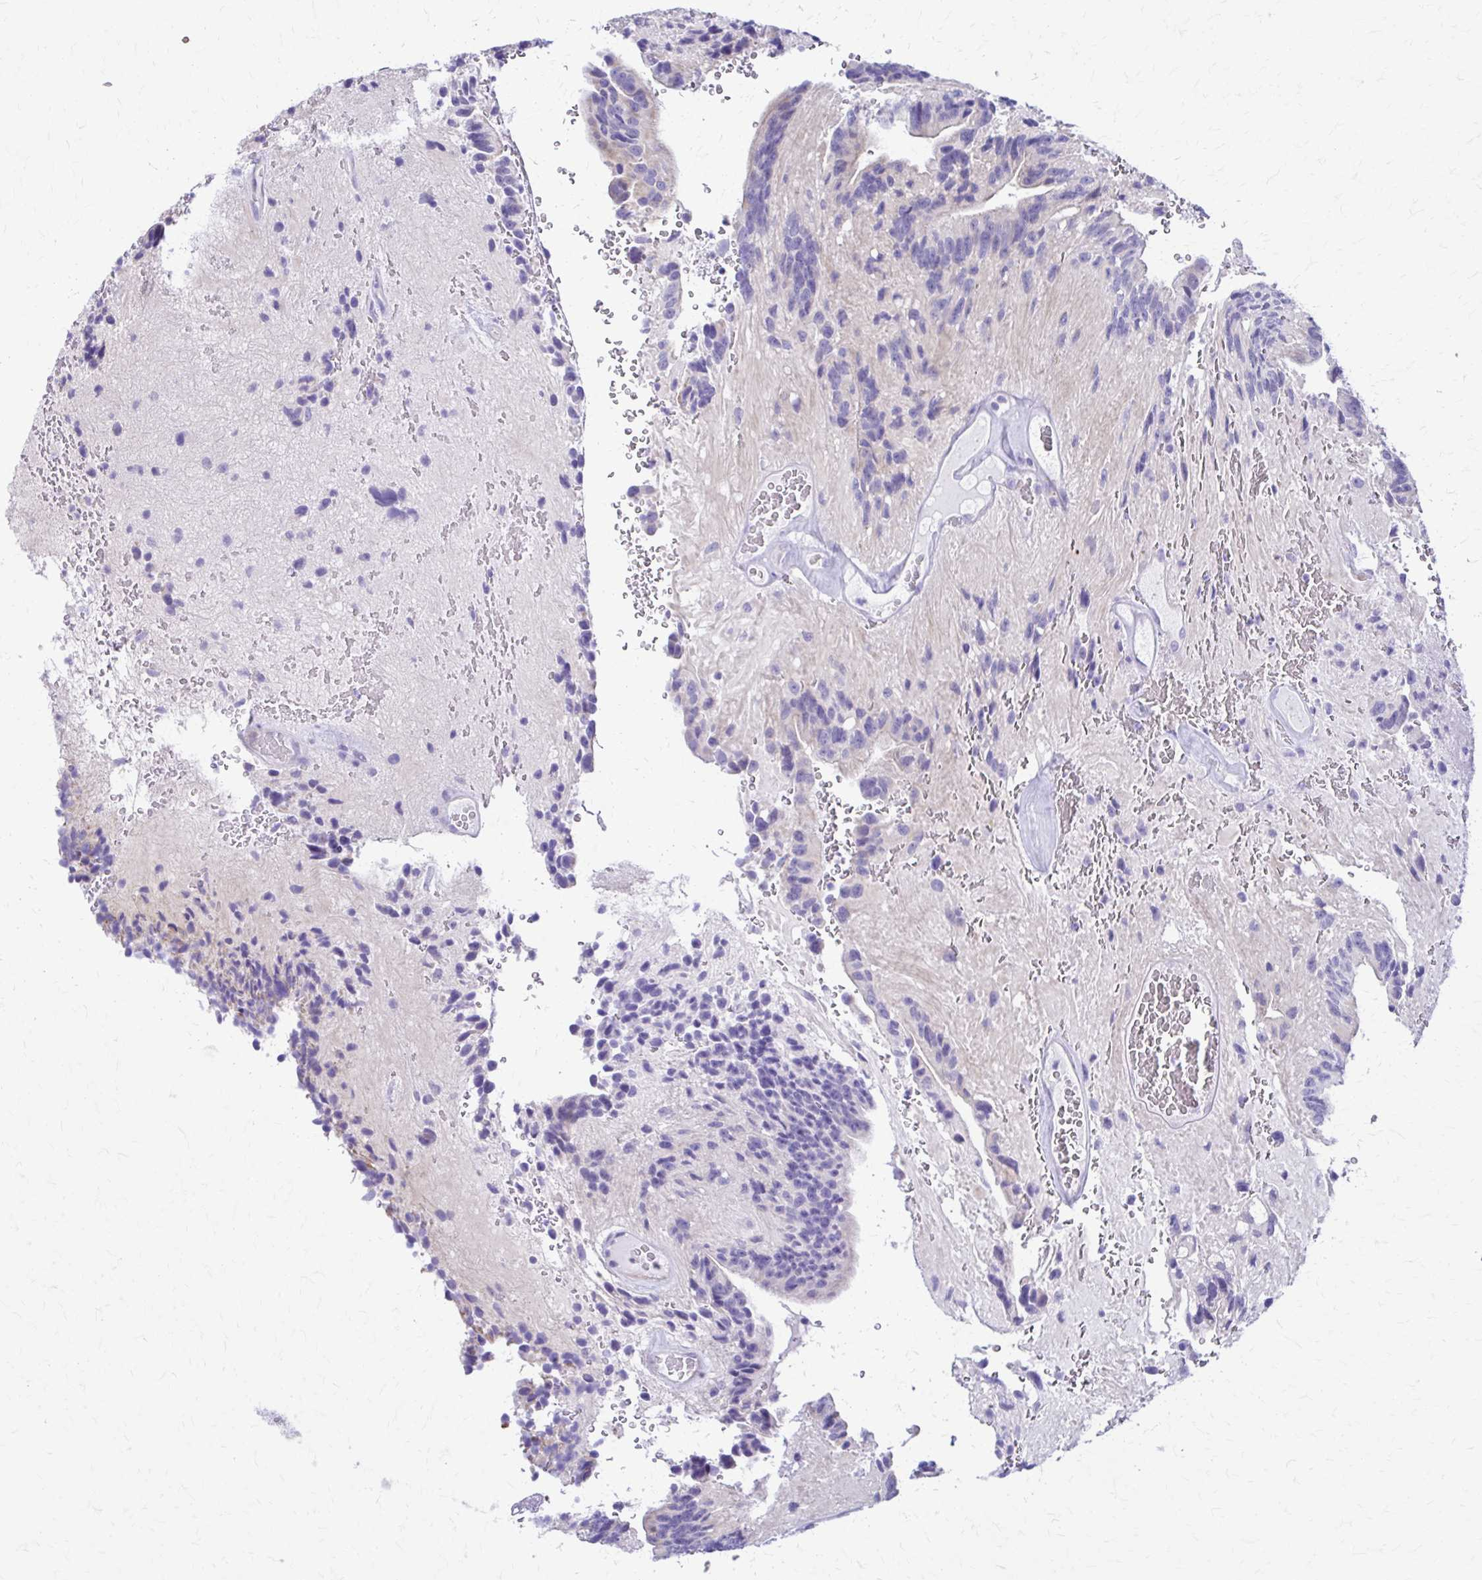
{"staining": {"intensity": "negative", "quantity": "none", "location": "none"}, "tissue": "glioma", "cell_type": "Tumor cells", "image_type": "cancer", "snomed": [{"axis": "morphology", "description": "Glioma, malignant, Low grade"}, {"axis": "topography", "description": "Brain"}], "caption": "A photomicrograph of human malignant glioma (low-grade) is negative for staining in tumor cells. (IHC, brightfield microscopy, high magnification).", "gene": "DSP", "patient": {"sex": "male", "age": 31}}